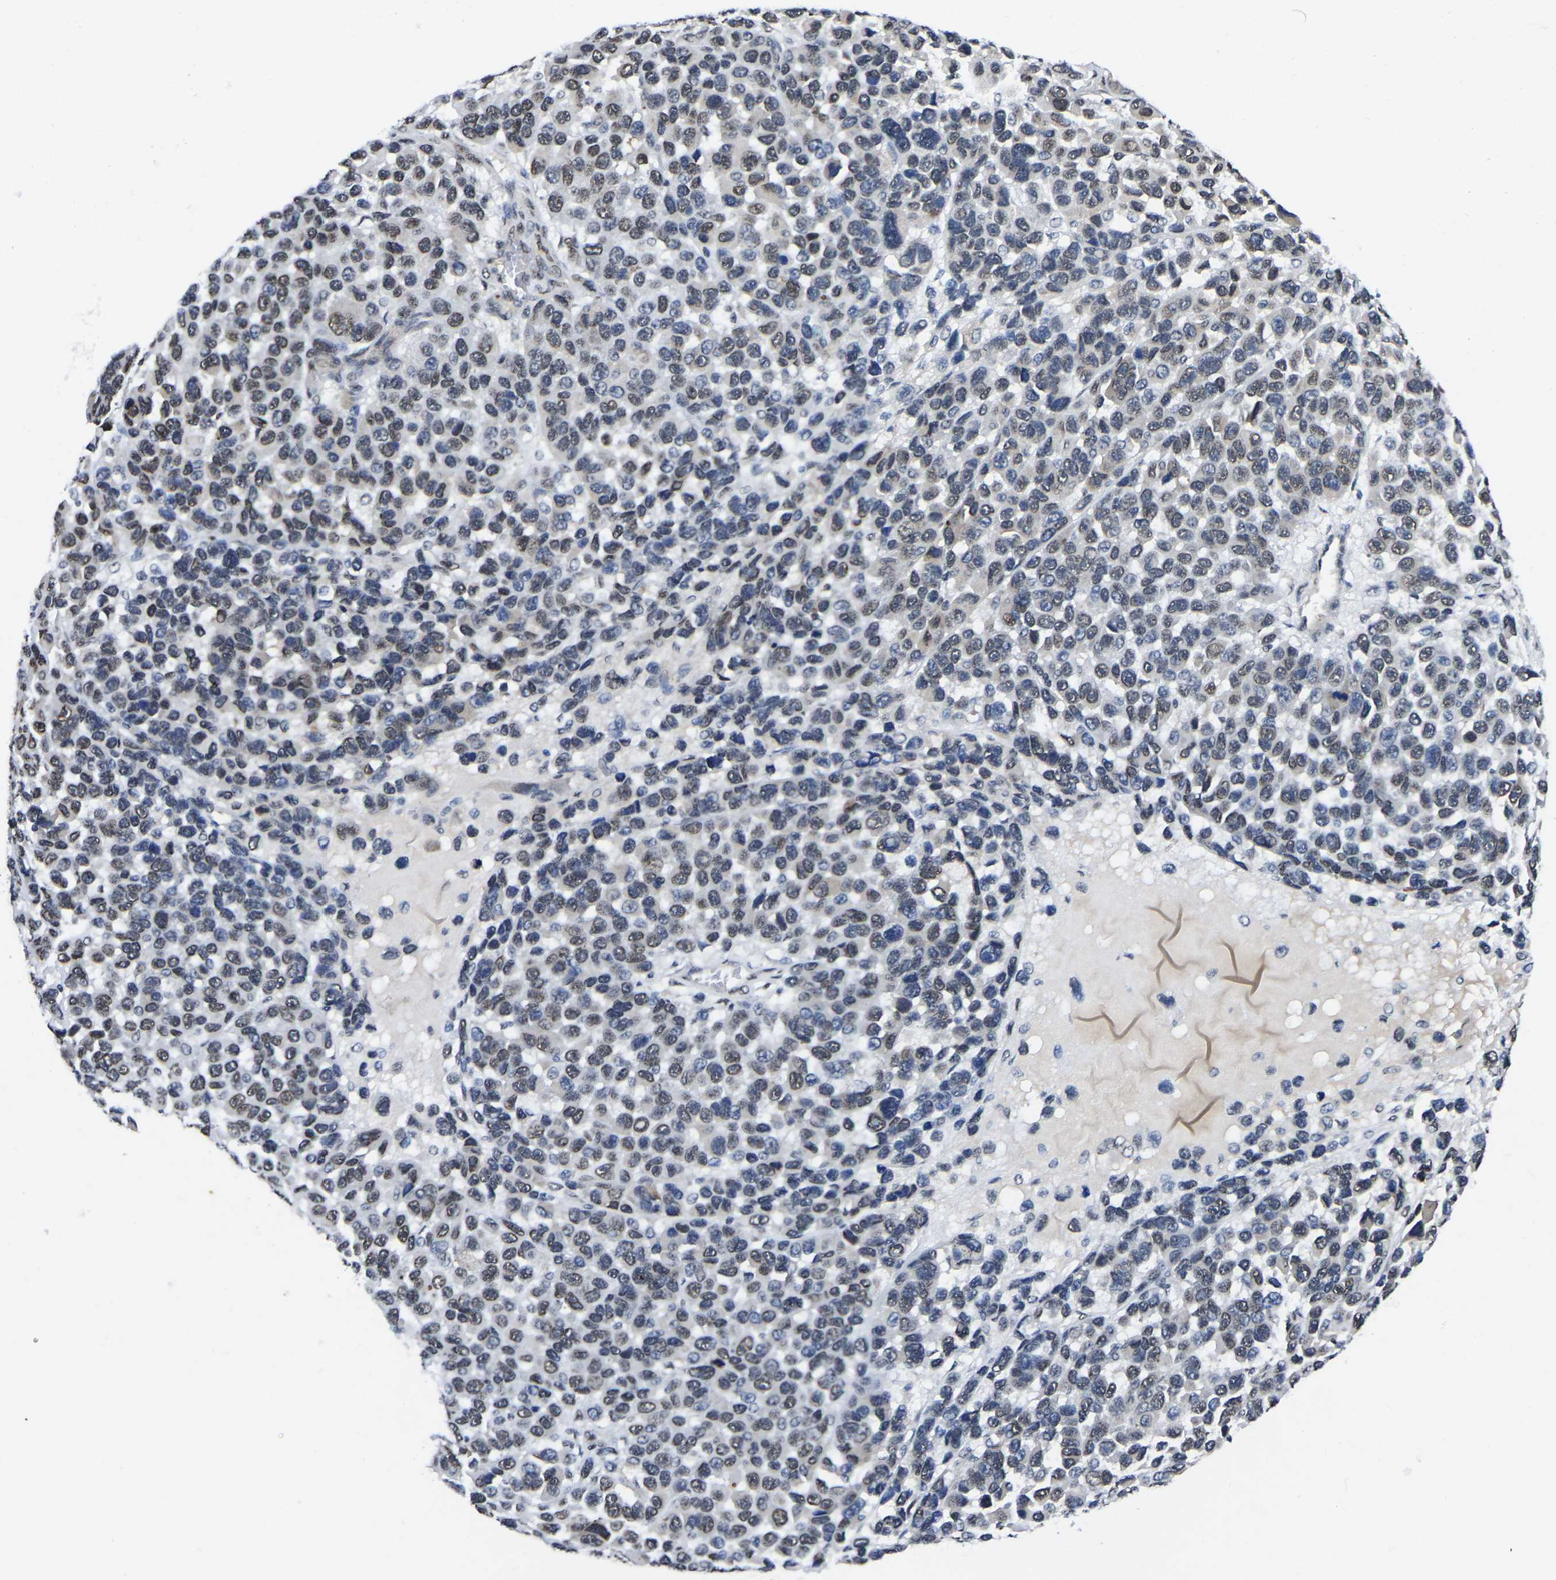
{"staining": {"intensity": "weak", "quantity": "25%-75%", "location": "nuclear"}, "tissue": "melanoma", "cell_type": "Tumor cells", "image_type": "cancer", "snomed": [{"axis": "morphology", "description": "Malignant melanoma, NOS"}, {"axis": "topography", "description": "Skin"}], "caption": "Protein staining of melanoma tissue displays weak nuclear staining in approximately 25%-75% of tumor cells.", "gene": "TRIM35", "patient": {"sex": "male", "age": 53}}